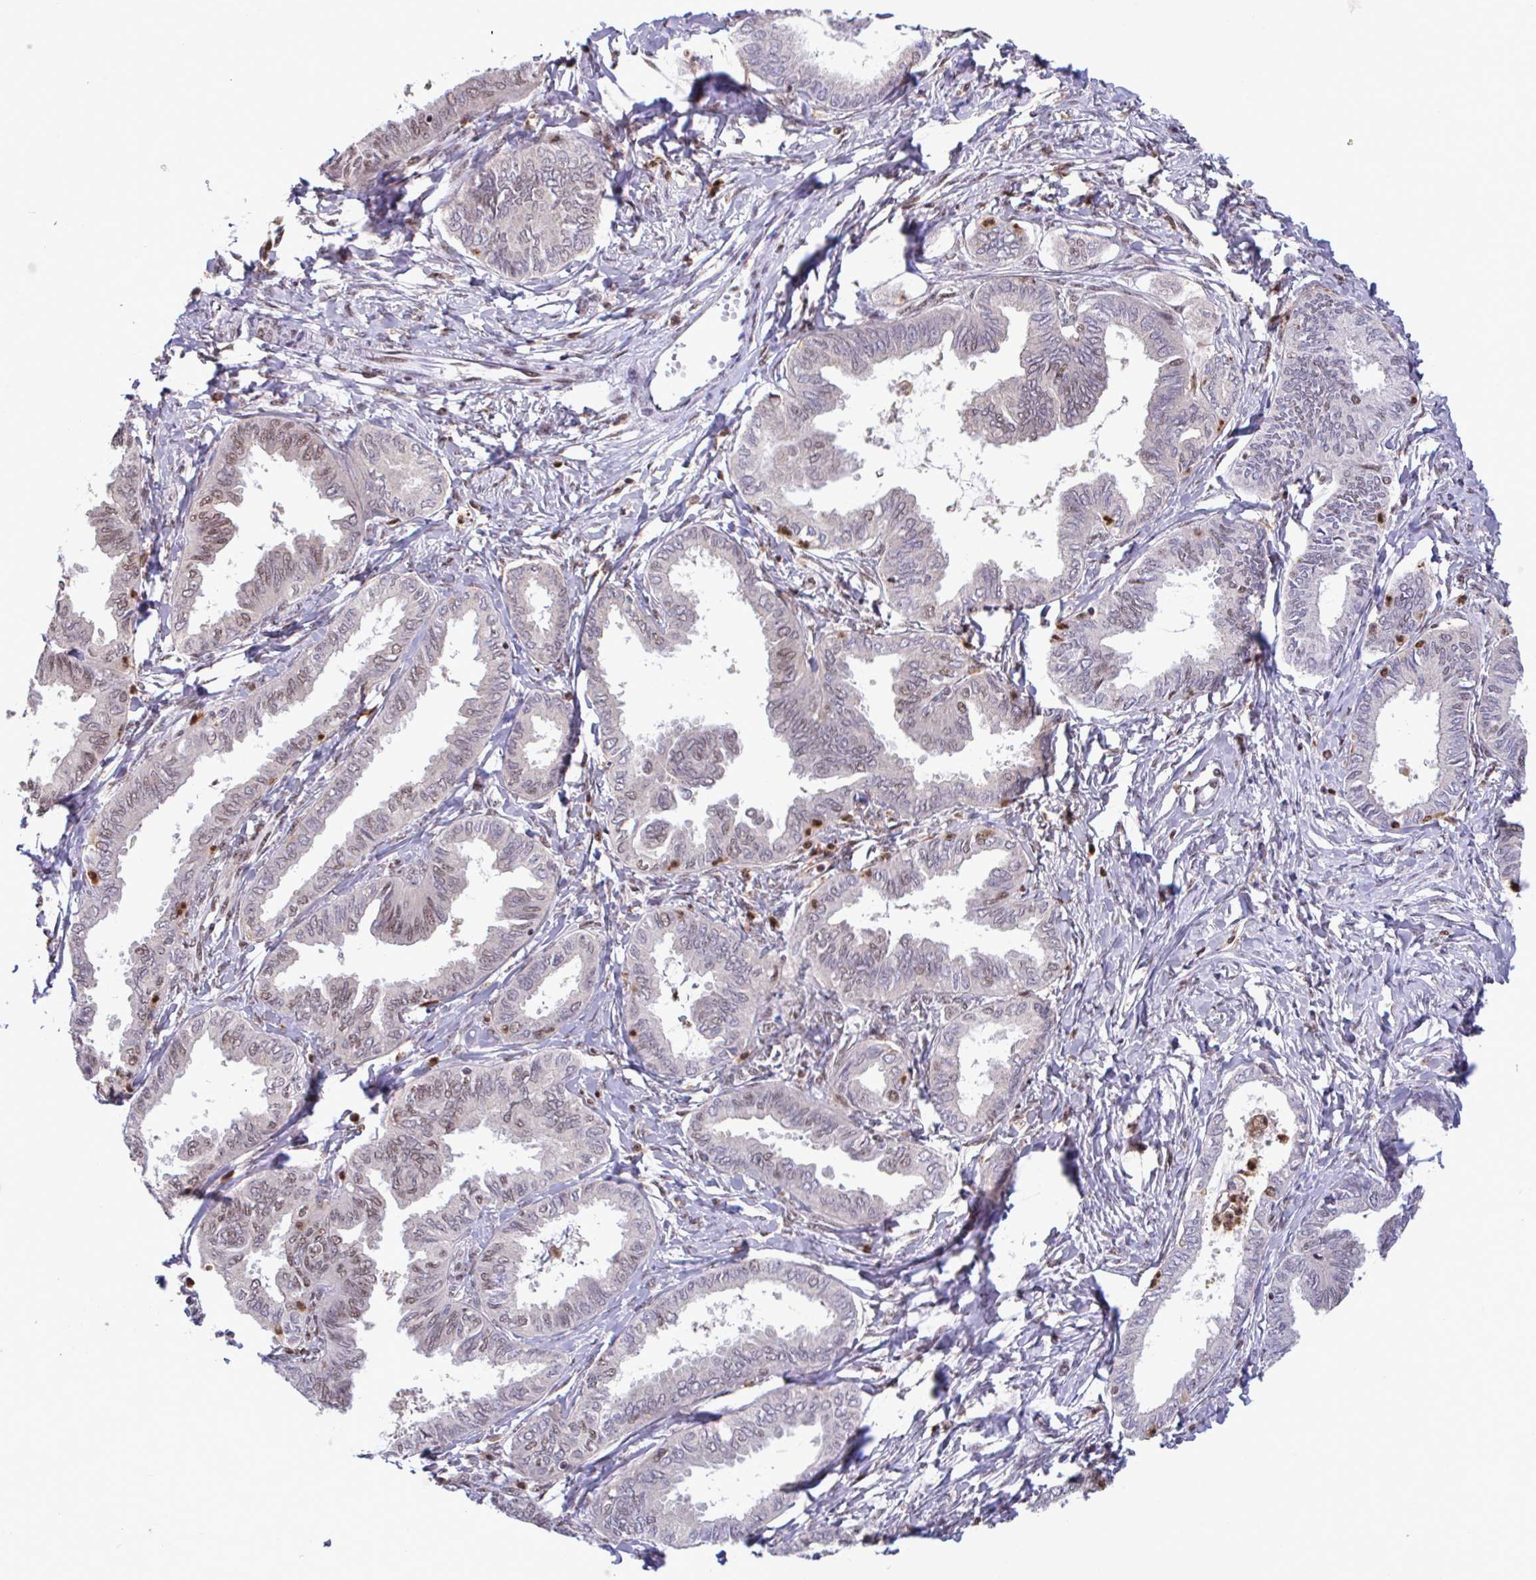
{"staining": {"intensity": "weak", "quantity": "25%-75%", "location": "nuclear"}, "tissue": "ovarian cancer", "cell_type": "Tumor cells", "image_type": "cancer", "snomed": [{"axis": "morphology", "description": "Carcinoma, endometroid"}, {"axis": "topography", "description": "Ovary"}], "caption": "DAB (3,3'-diaminobenzidine) immunohistochemical staining of human endometroid carcinoma (ovarian) demonstrates weak nuclear protein staining in about 25%-75% of tumor cells. Using DAB (3,3'-diaminobenzidine) (brown) and hematoxylin (blue) stains, captured at high magnification using brightfield microscopy.", "gene": "OR6K3", "patient": {"sex": "female", "age": 70}}